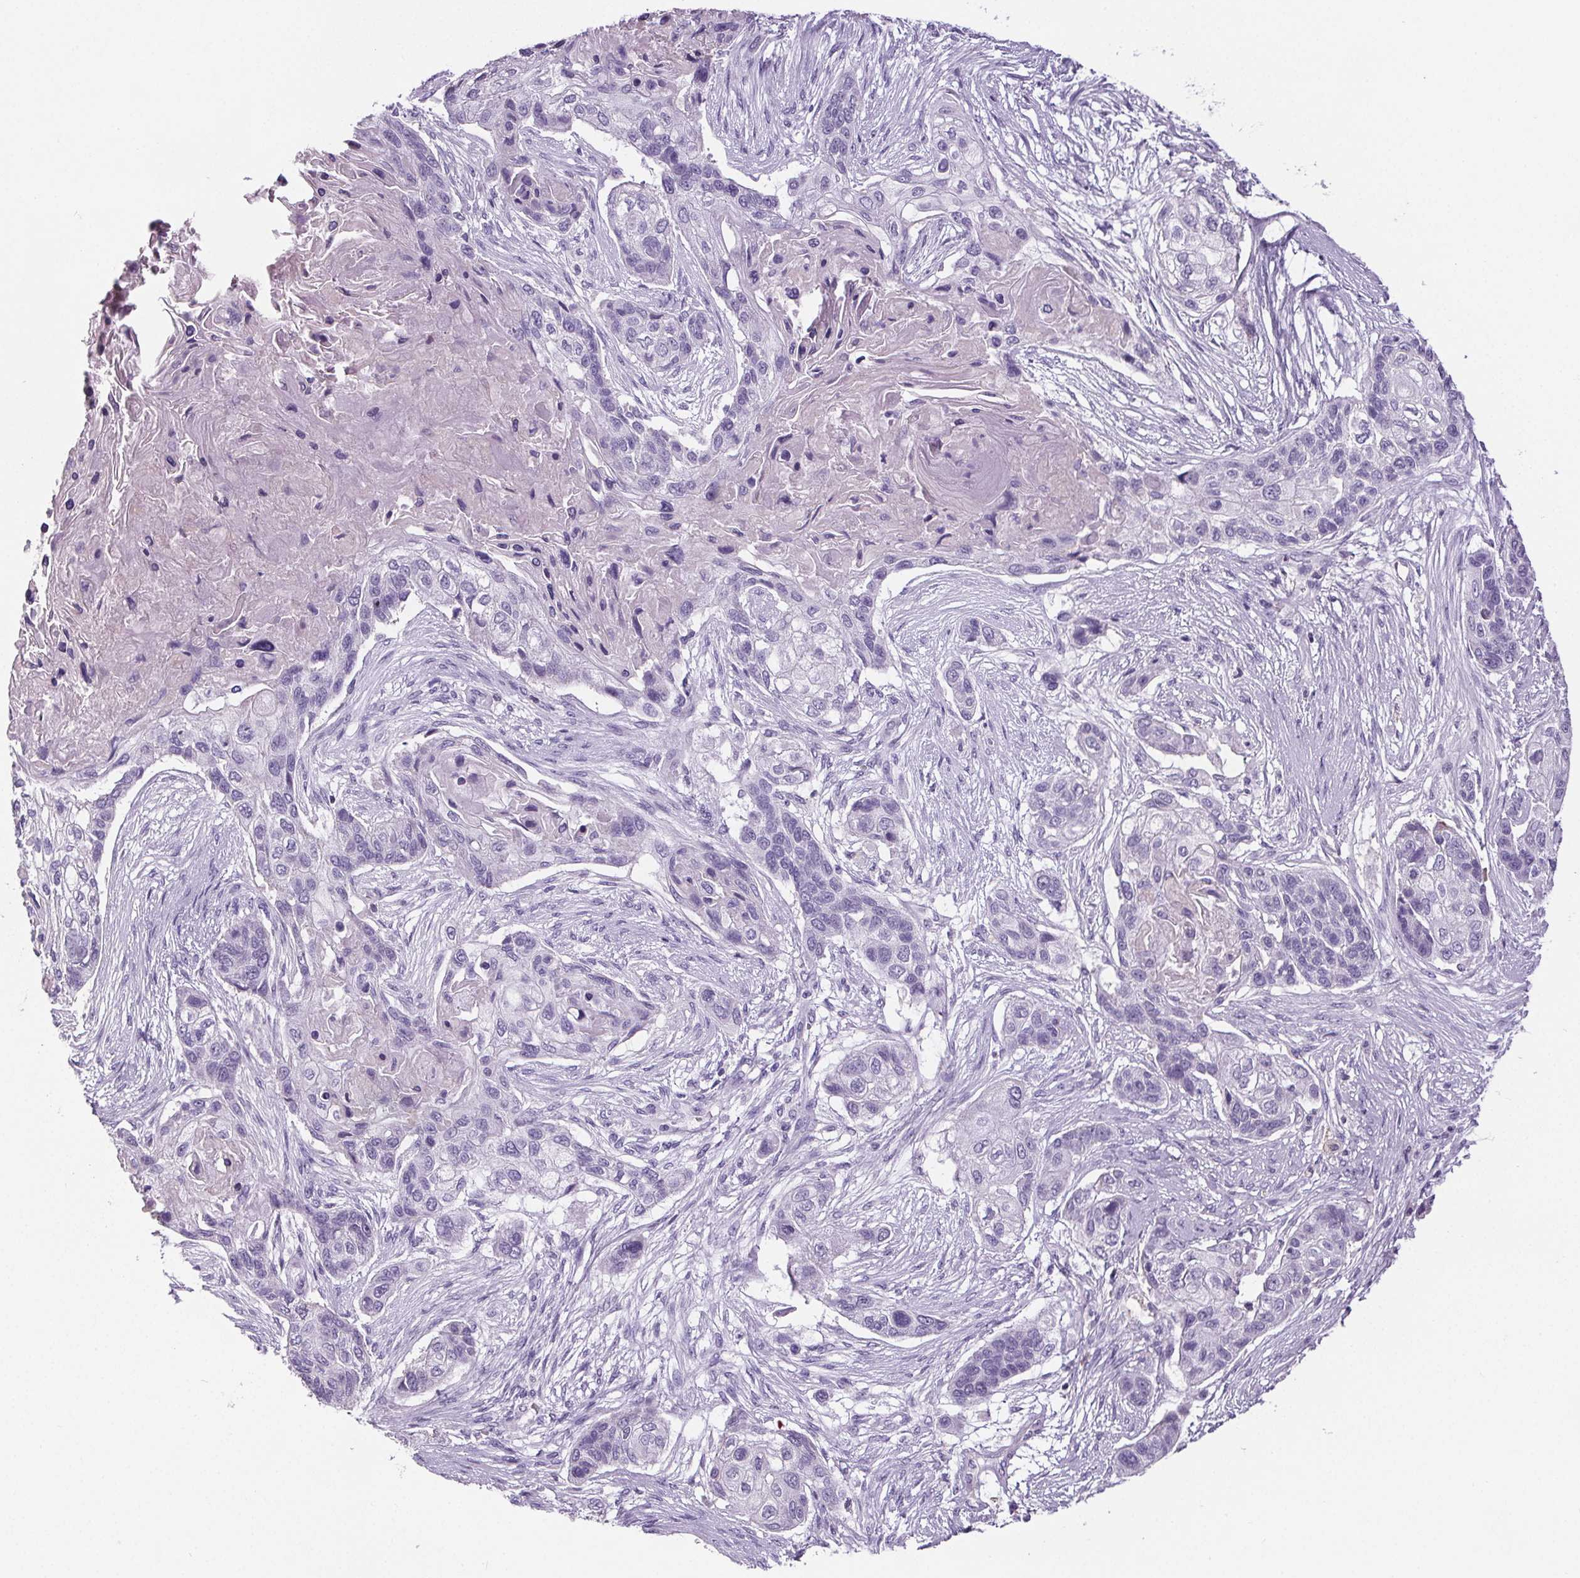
{"staining": {"intensity": "negative", "quantity": "none", "location": "none"}, "tissue": "lung cancer", "cell_type": "Tumor cells", "image_type": "cancer", "snomed": [{"axis": "morphology", "description": "Squamous cell carcinoma, NOS"}, {"axis": "topography", "description": "Lung"}], "caption": "This photomicrograph is of lung cancer stained with immunohistochemistry (IHC) to label a protein in brown with the nuclei are counter-stained blue. There is no staining in tumor cells. (Immunohistochemistry, brightfield microscopy, high magnification).", "gene": "CD5L", "patient": {"sex": "male", "age": 69}}